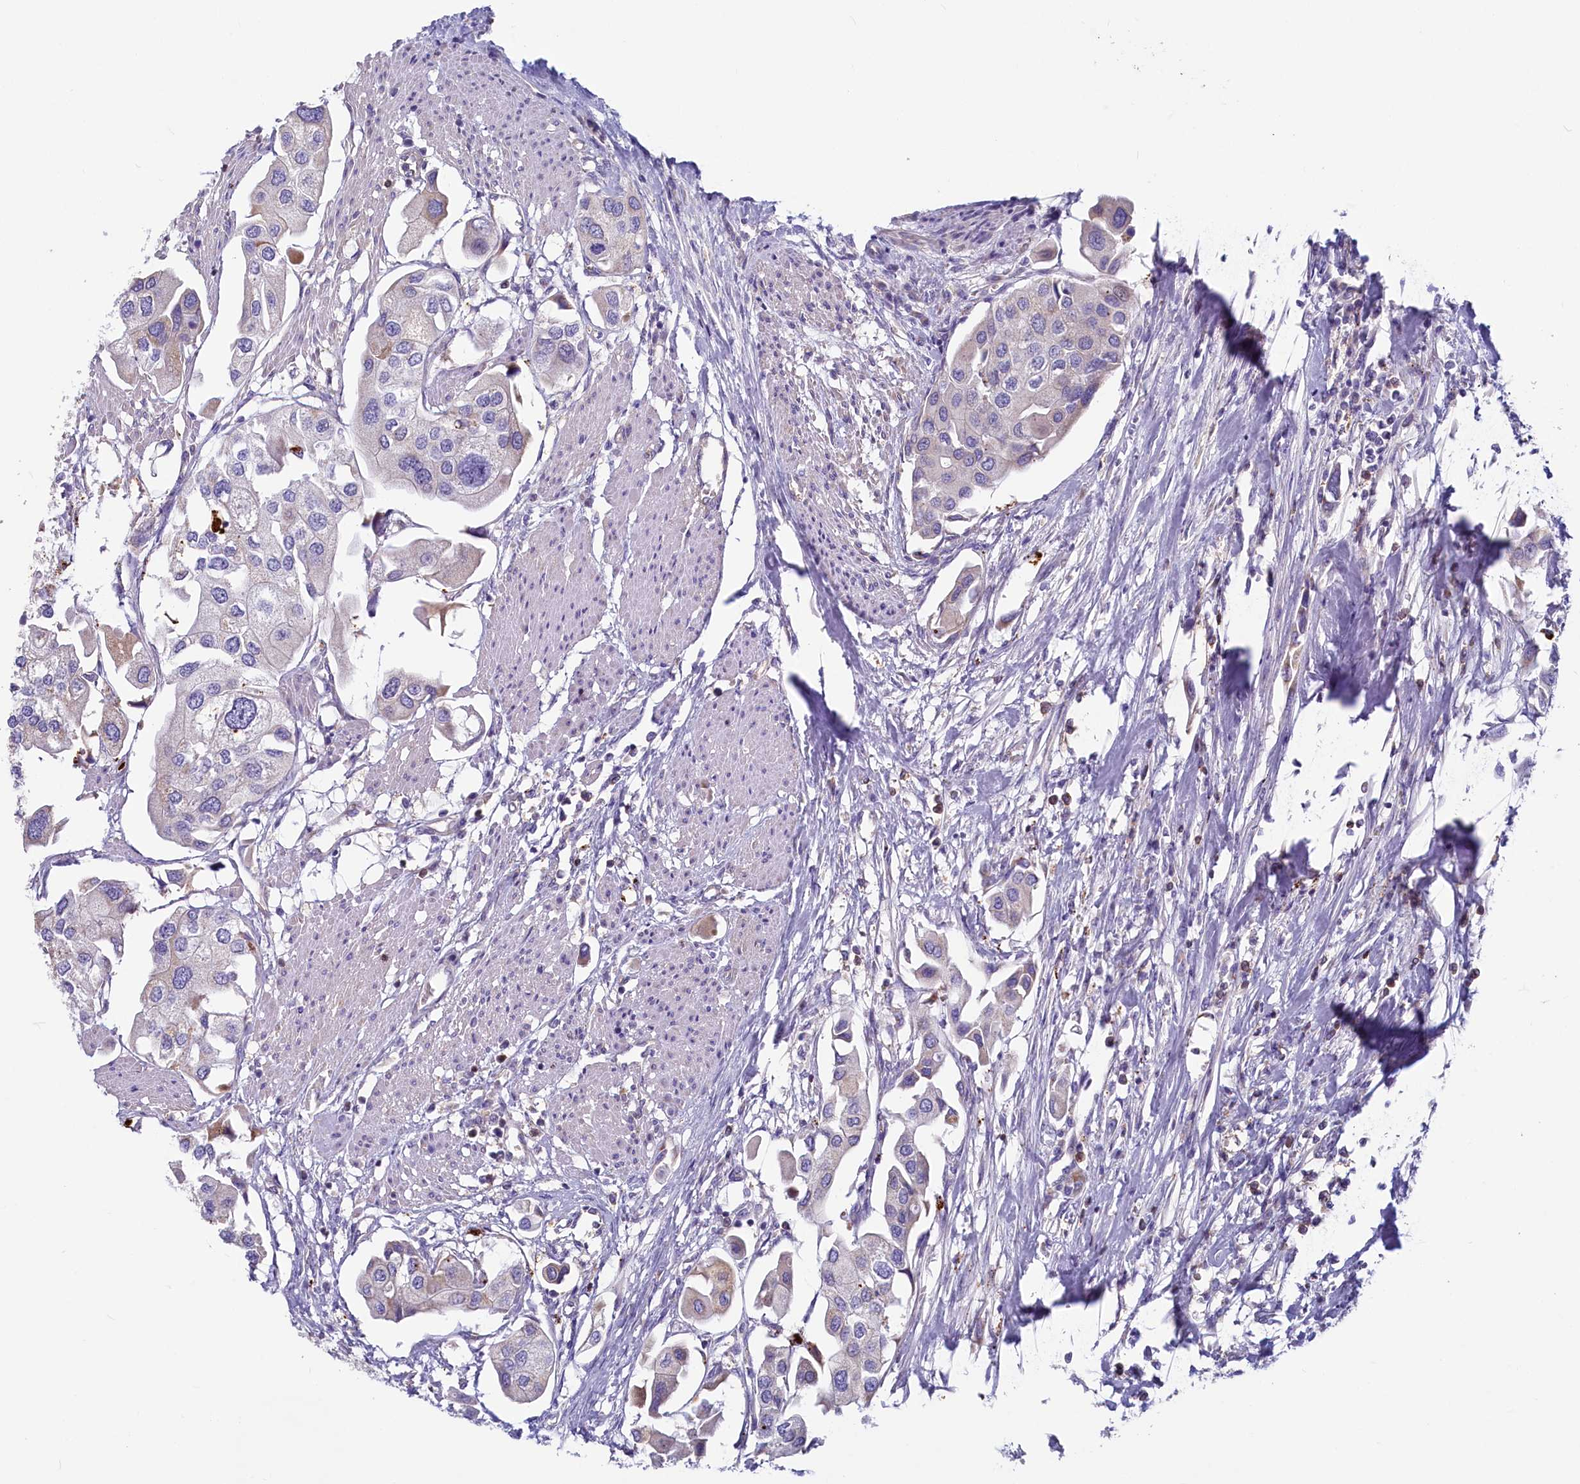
{"staining": {"intensity": "negative", "quantity": "none", "location": "none"}, "tissue": "urothelial cancer", "cell_type": "Tumor cells", "image_type": "cancer", "snomed": [{"axis": "morphology", "description": "Urothelial carcinoma, High grade"}, {"axis": "topography", "description": "Urinary bladder"}], "caption": "Protein analysis of high-grade urothelial carcinoma demonstrates no significant positivity in tumor cells. (DAB immunohistochemistry (IHC) visualized using brightfield microscopy, high magnification).", "gene": "LMOD3", "patient": {"sex": "male", "age": 64}}